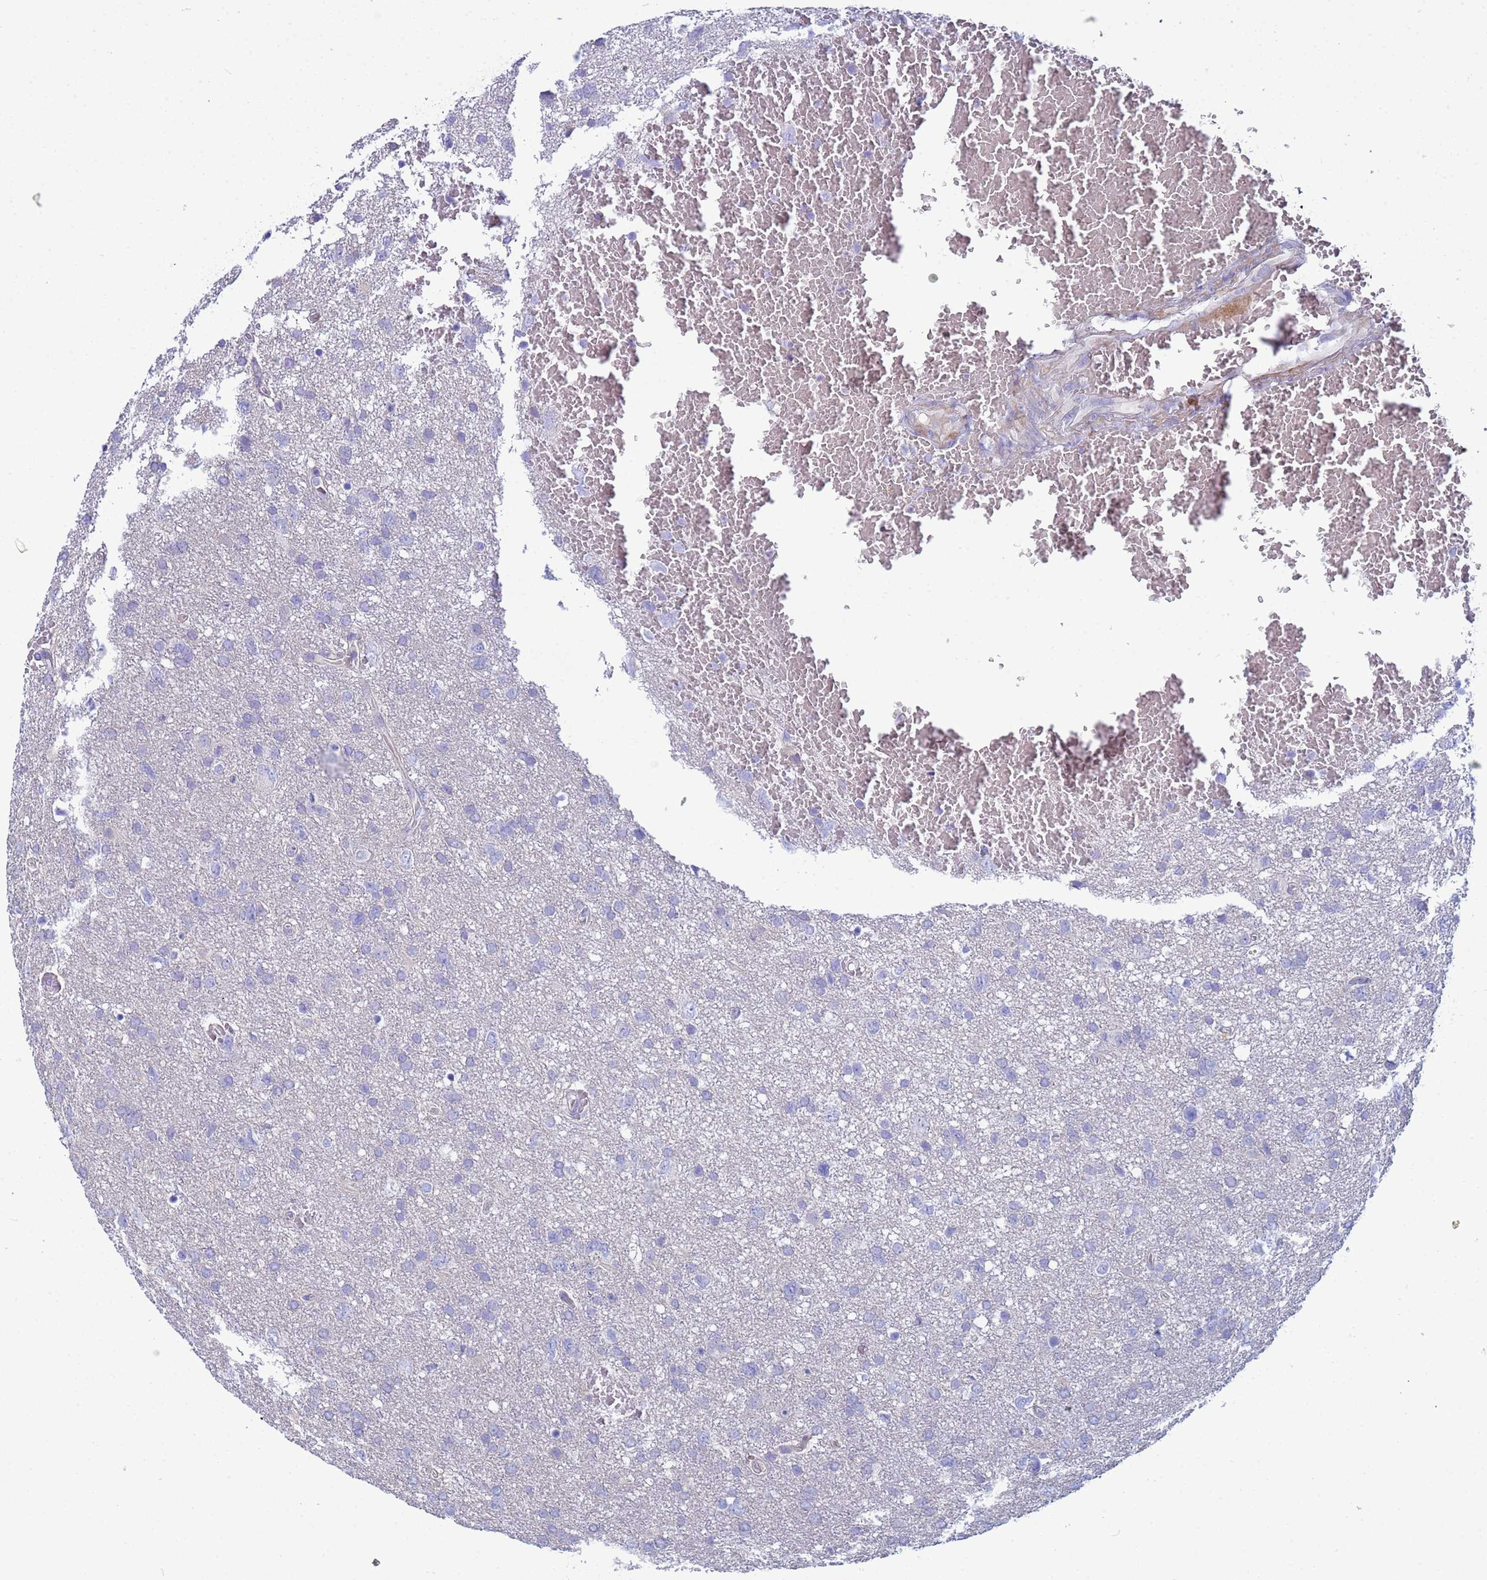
{"staining": {"intensity": "negative", "quantity": "none", "location": "none"}, "tissue": "glioma", "cell_type": "Tumor cells", "image_type": "cancer", "snomed": [{"axis": "morphology", "description": "Glioma, malignant, High grade"}, {"axis": "topography", "description": "Brain"}], "caption": "Immunohistochemistry (IHC) micrograph of neoplastic tissue: human malignant glioma (high-grade) stained with DAB demonstrates no significant protein staining in tumor cells.", "gene": "PPP6R1", "patient": {"sex": "male", "age": 61}}